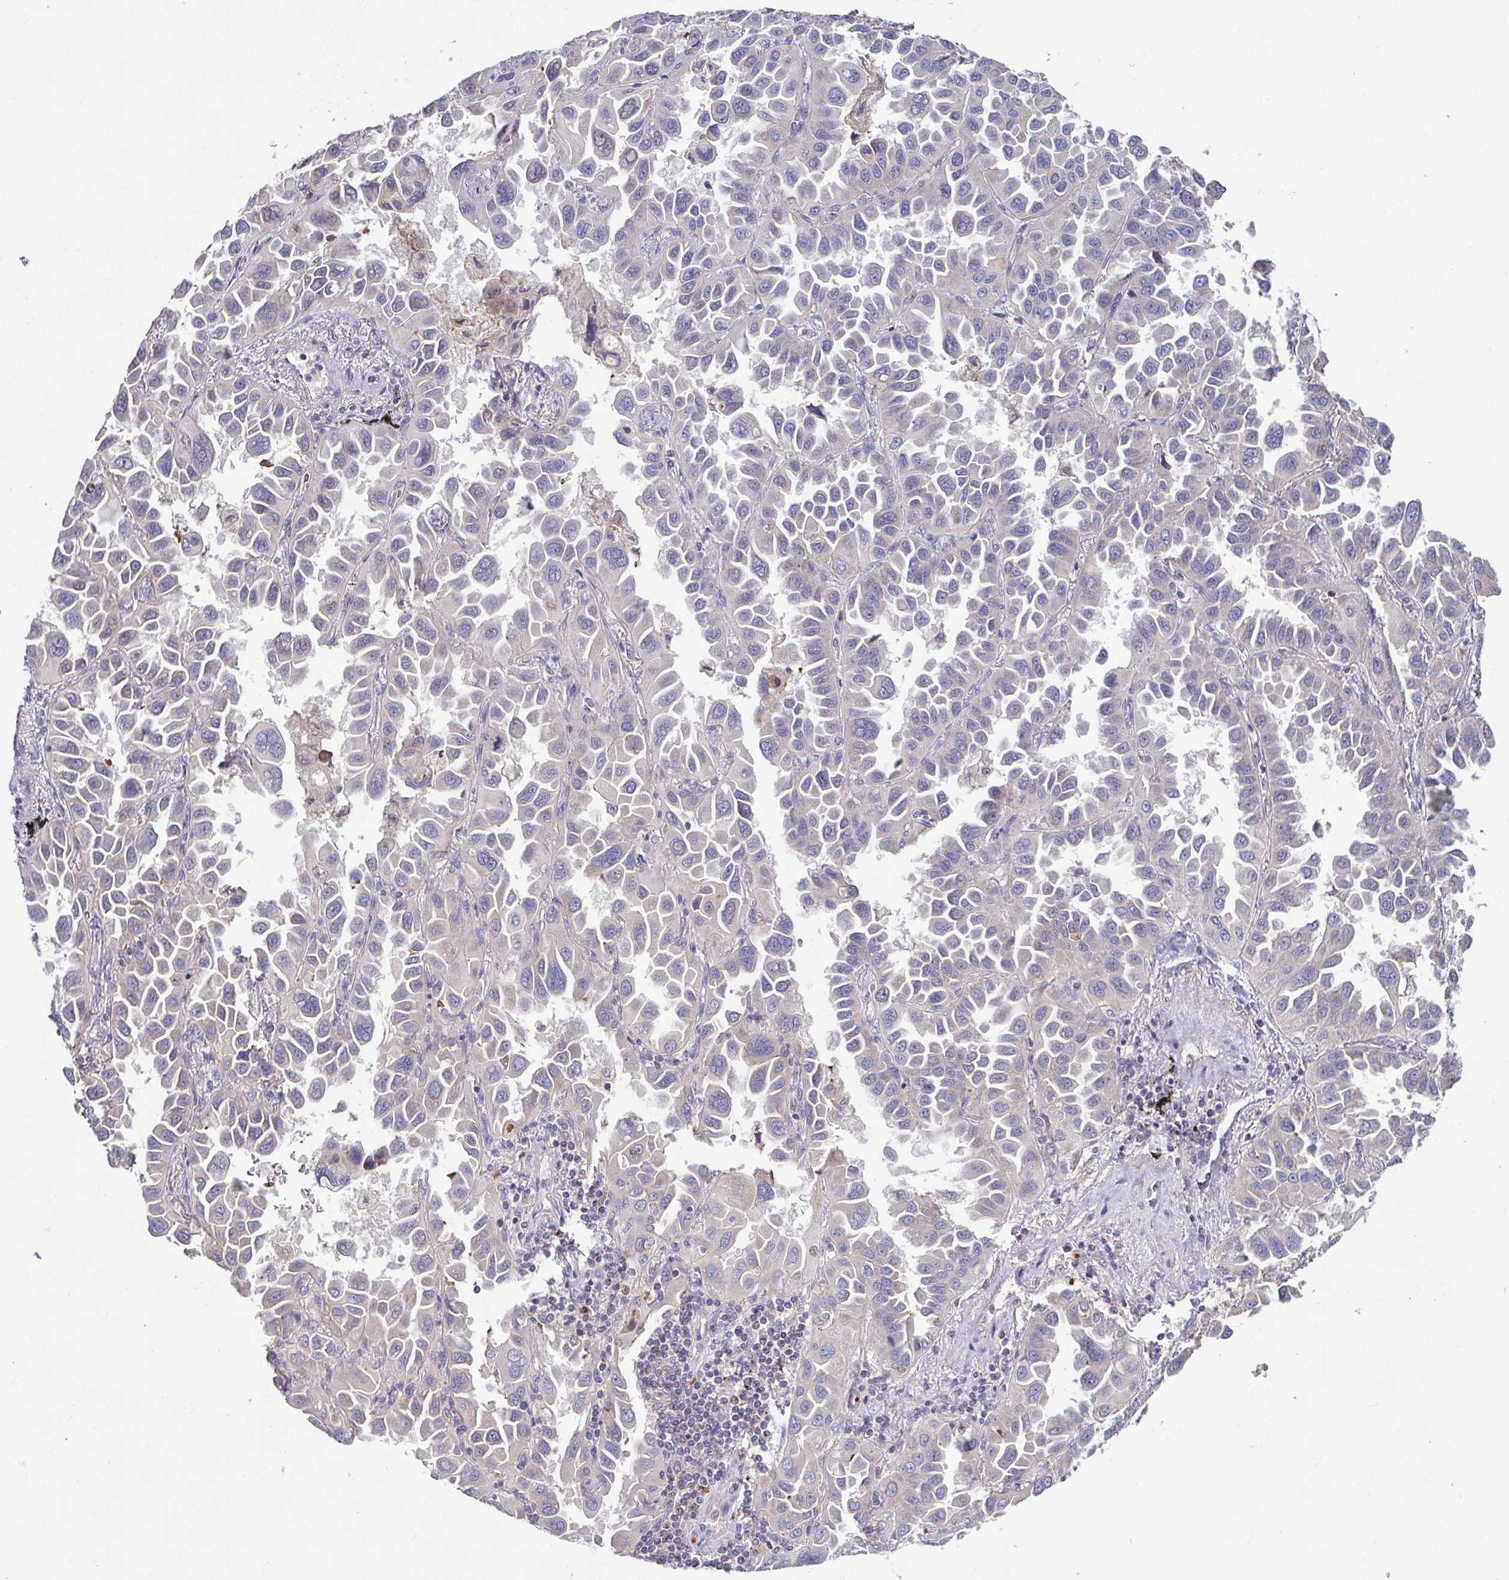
{"staining": {"intensity": "negative", "quantity": "none", "location": "none"}, "tissue": "lung cancer", "cell_type": "Tumor cells", "image_type": "cancer", "snomed": [{"axis": "morphology", "description": "Adenocarcinoma, NOS"}, {"axis": "topography", "description": "Lung"}], "caption": "Human lung cancer stained for a protein using IHC demonstrates no staining in tumor cells.", "gene": "OSBPL7", "patient": {"sex": "male", "age": 64}}